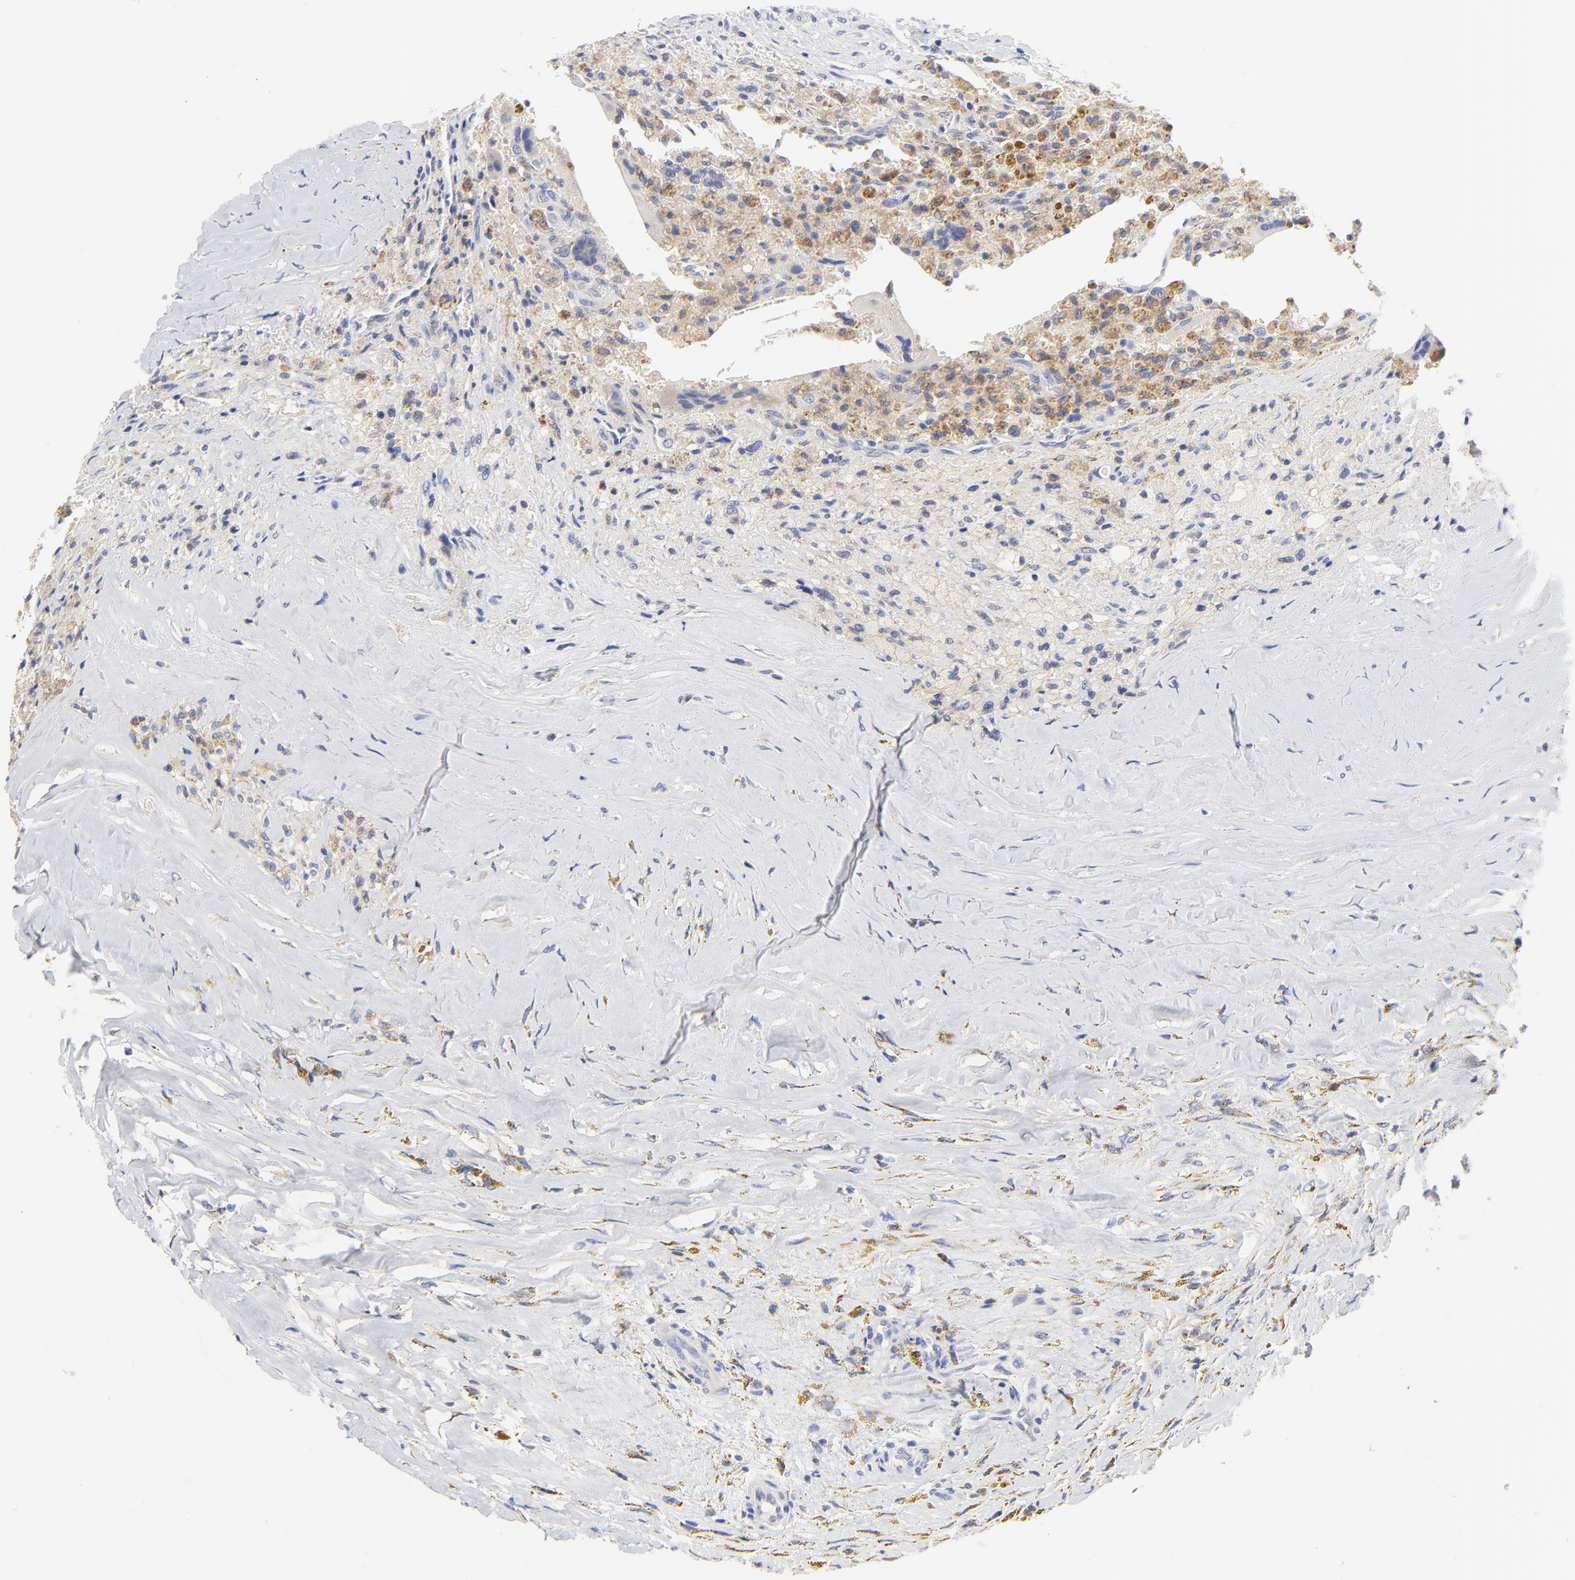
{"staining": {"intensity": "moderate", "quantity": "25%-75%", "location": "cytoplasmic/membranous"}, "tissue": "thyroid cancer", "cell_type": "Tumor cells", "image_type": "cancer", "snomed": [{"axis": "morphology", "description": "Papillary adenocarcinoma, NOS"}, {"axis": "topography", "description": "Thyroid gland"}], "caption": "Thyroid cancer (papillary adenocarcinoma) stained for a protein (brown) displays moderate cytoplasmic/membranous positive positivity in approximately 25%-75% of tumor cells.", "gene": "FBXO10", "patient": {"sex": "male", "age": 87}}